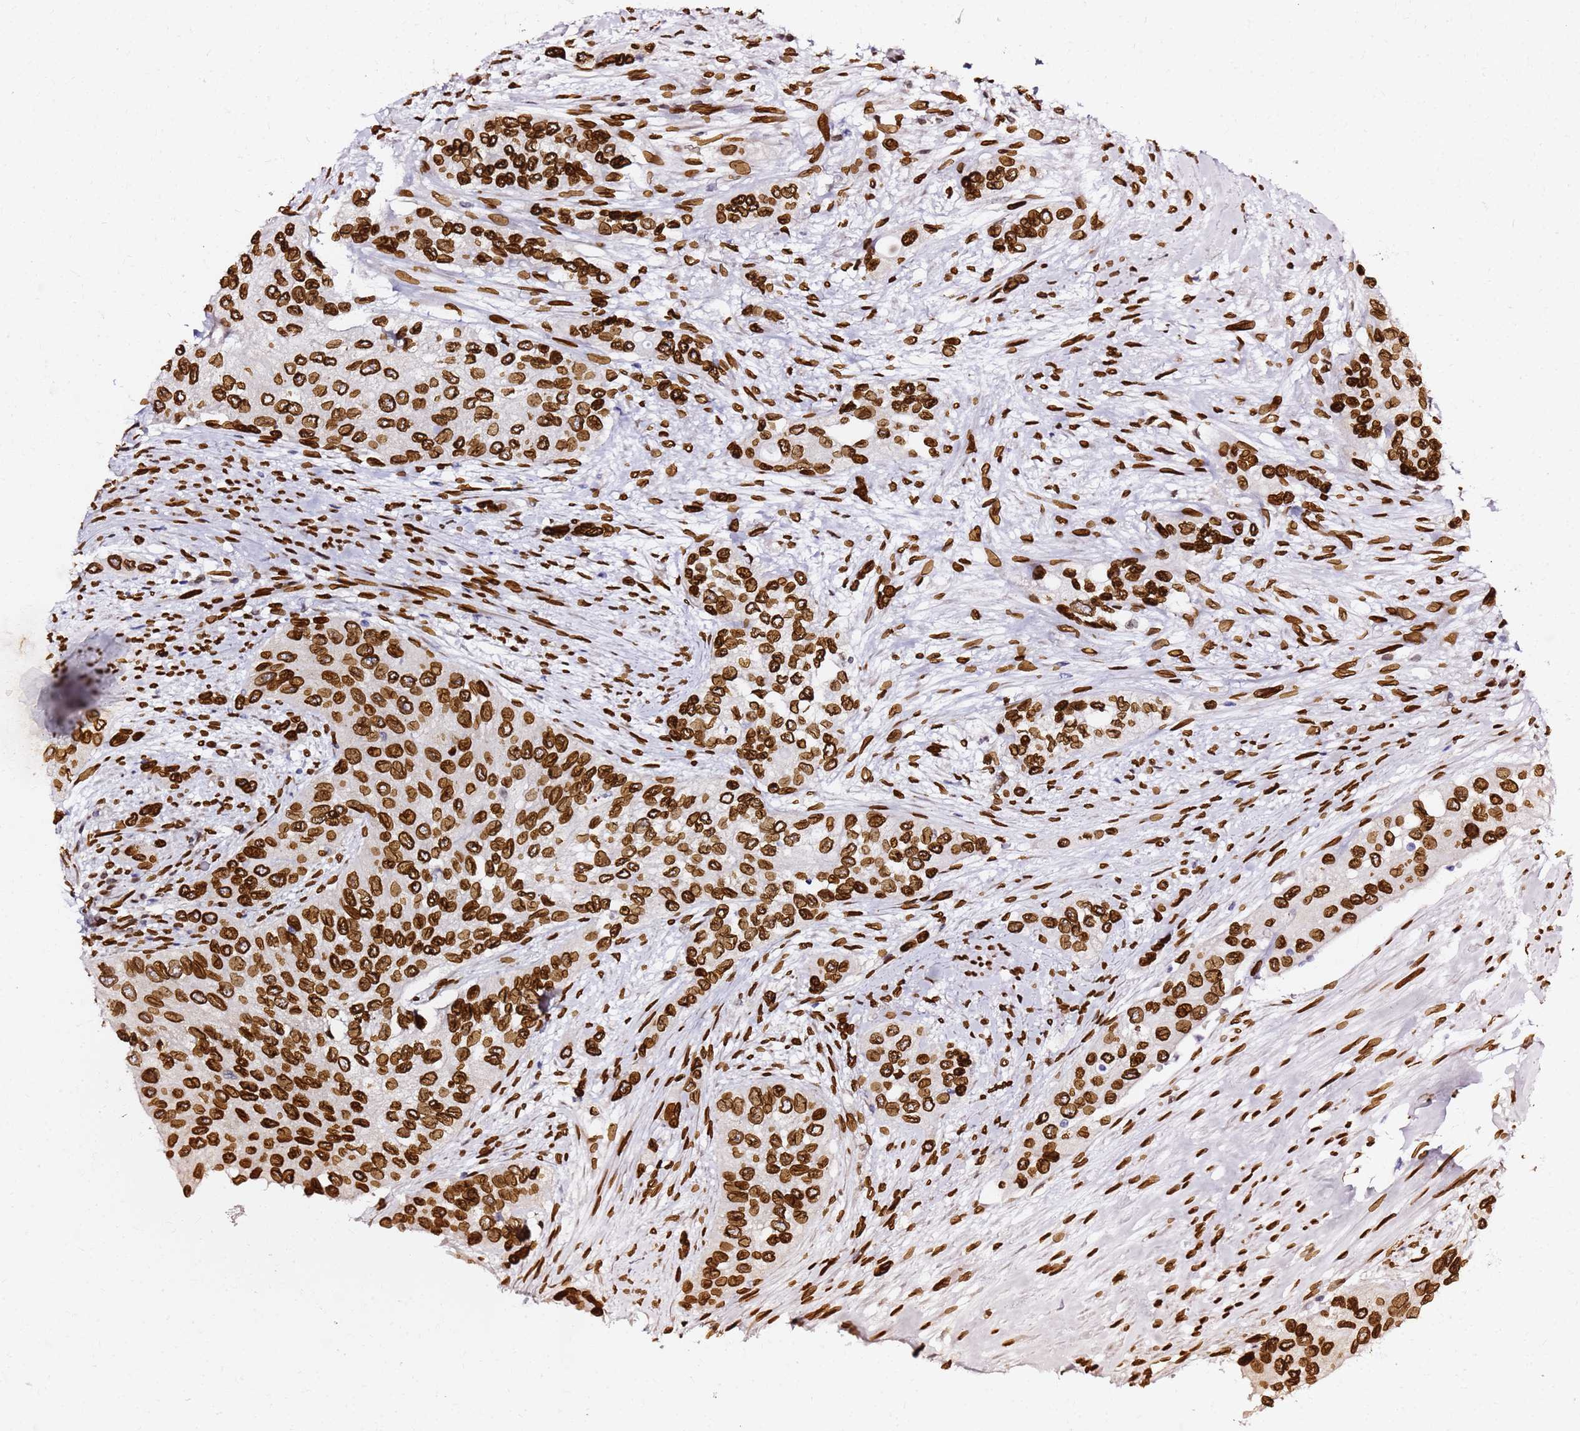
{"staining": {"intensity": "strong", "quantity": ">75%", "location": "cytoplasmic/membranous,nuclear"}, "tissue": "urothelial cancer", "cell_type": "Tumor cells", "image_type": "cancer", "snomed": [{"axis": "morphology", "description": "Normal tissue, NOS"}, {"axis": "morphology", "description": "Urothelial carcinoma, High grade"}, {"axis": "topography", "description": "Vascular tissue"}, {"axis": "topography", "description": "Urinary bladder"}], "caption": "The photomicrograph shows immunohistochemical staining of urothelial cancer. There is strong cytoplasmic/membranous and nuclear staining is appreciated in approximately >75% of tumor cells.", "gene": "C6orf141", "patient": {"sex": "female", "age": 56}}